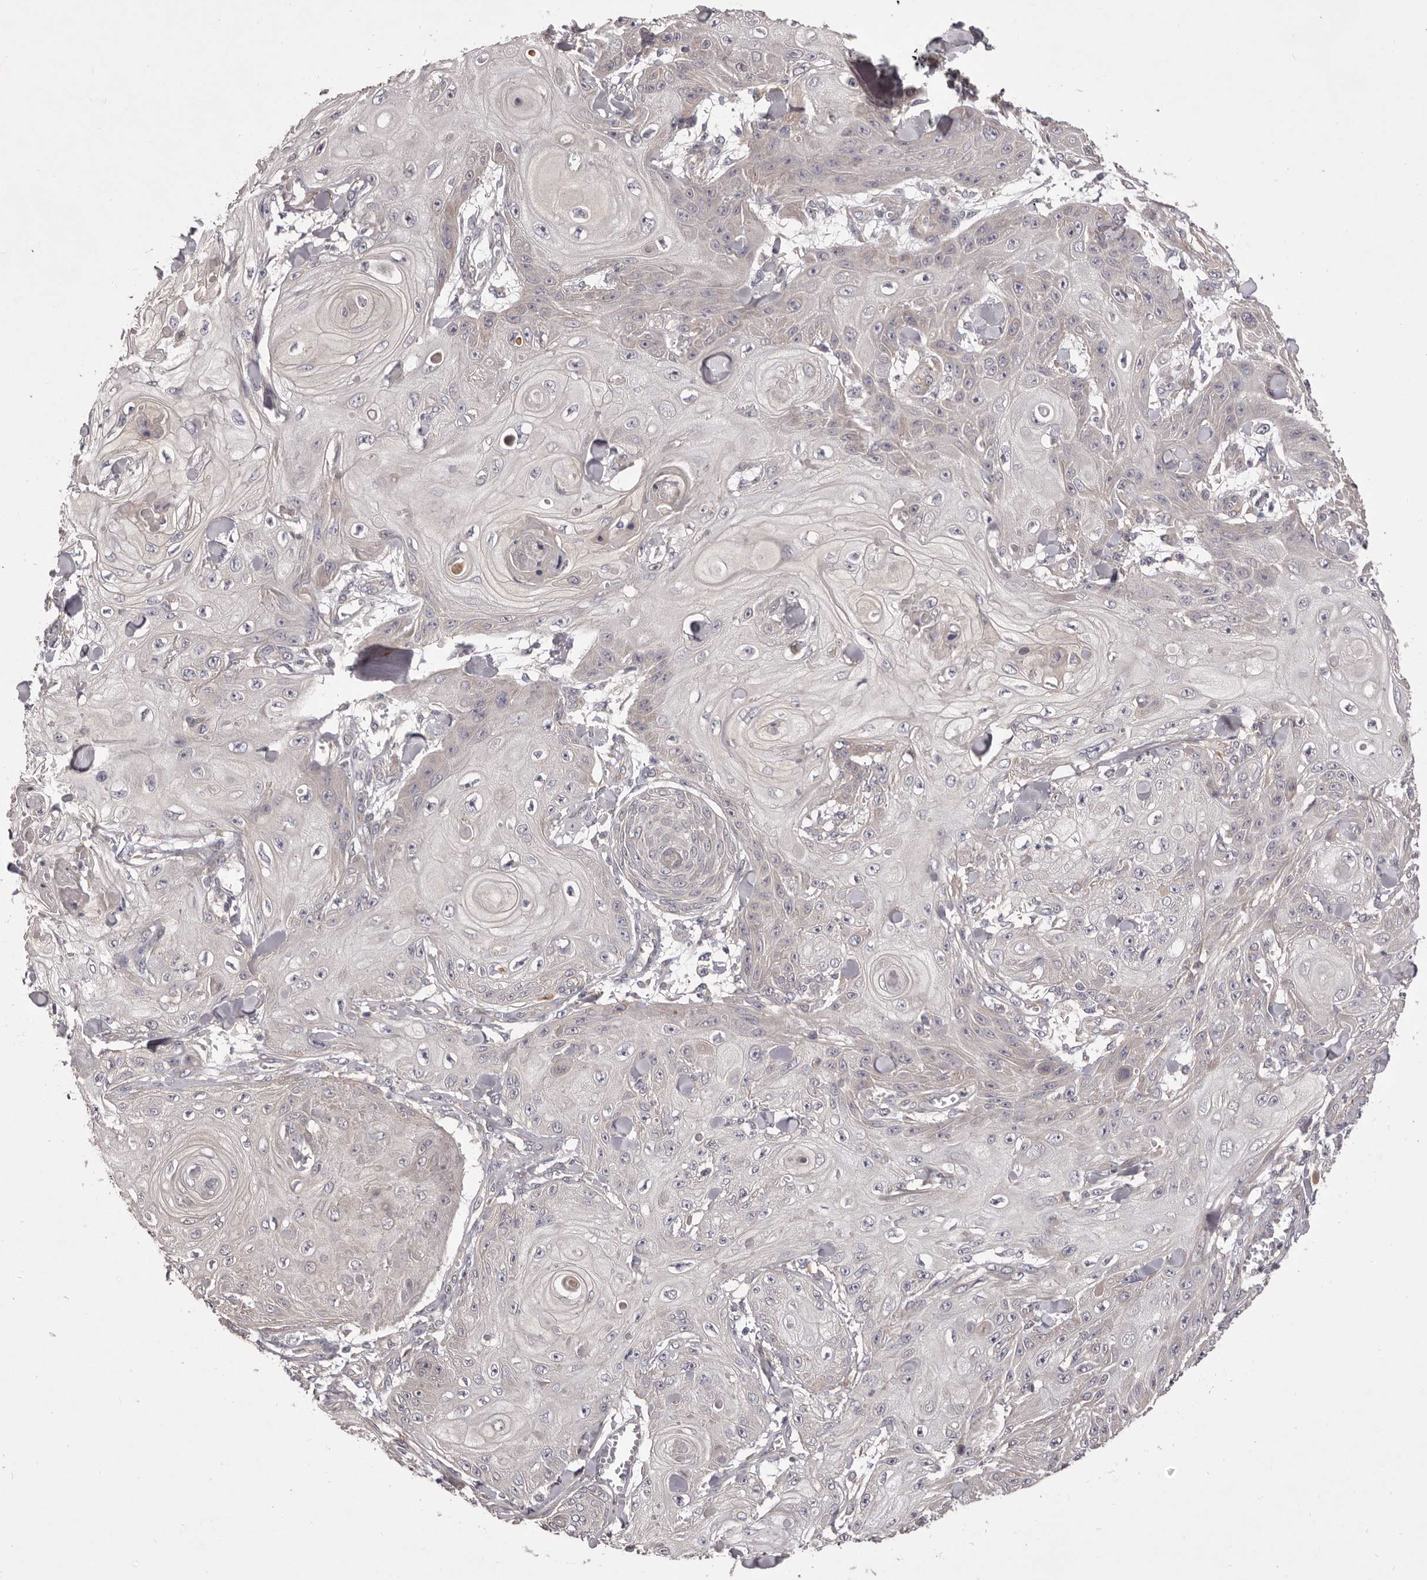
{"staining": {"intensity": "negative", "quantity": "none", "location": "none"}, "tissue": "skin cancer", "cell_type": "Tumor cells", "image_type": "cancer", "snomed": [{"axis": "morphology", "description": "Squamous cell carcinoma, NOS"}, {"axis": "topography", "description": "Skin"}], "caption": "High magnification brightfield microscopy of skin squamous cell carcinoma stained with DAB (brown) and counterstained with hematoxylin (blue): tumor cells show no significant expression.", "gene": "PNRC1", "patient": {"sex": "male", "age": 74}}